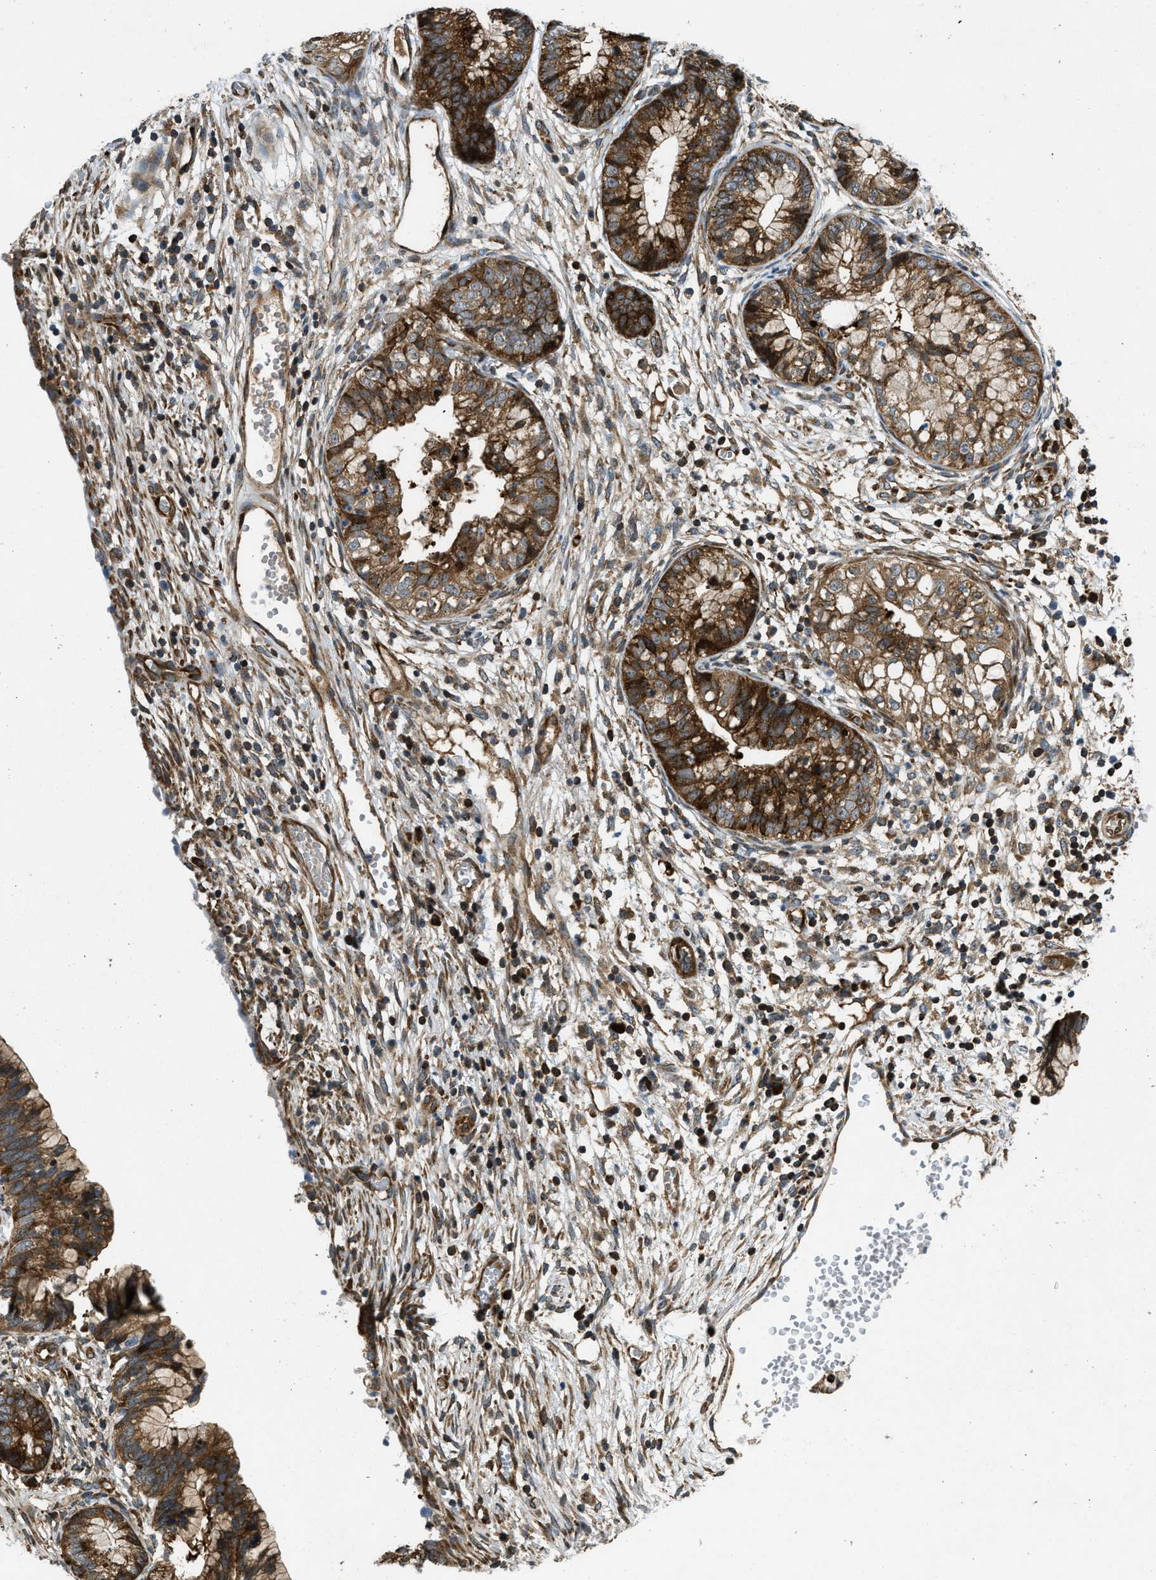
{"staining": {"intensity": "moderate", "quantity": ">75%", "location": "cytoplasmic/membranous"}, "tissue": "cervical cancer", "cell_type": "Tumor cells", "image_type": "cancer", "snomed": [{"axis": "morphology", "description": "Adenocarcinoma, NOS"}, {"axis": "topography", "description": "Cervix"}], "caption": "Cervical adenocarcinoma tissue reveals moderate cytoplasmic/membranous staining in approximately >75% of tumor cells, visualized by immunohistochemistry.", "gene": "RASGRF2", "patient": {"sex": "female", "age": 44}}